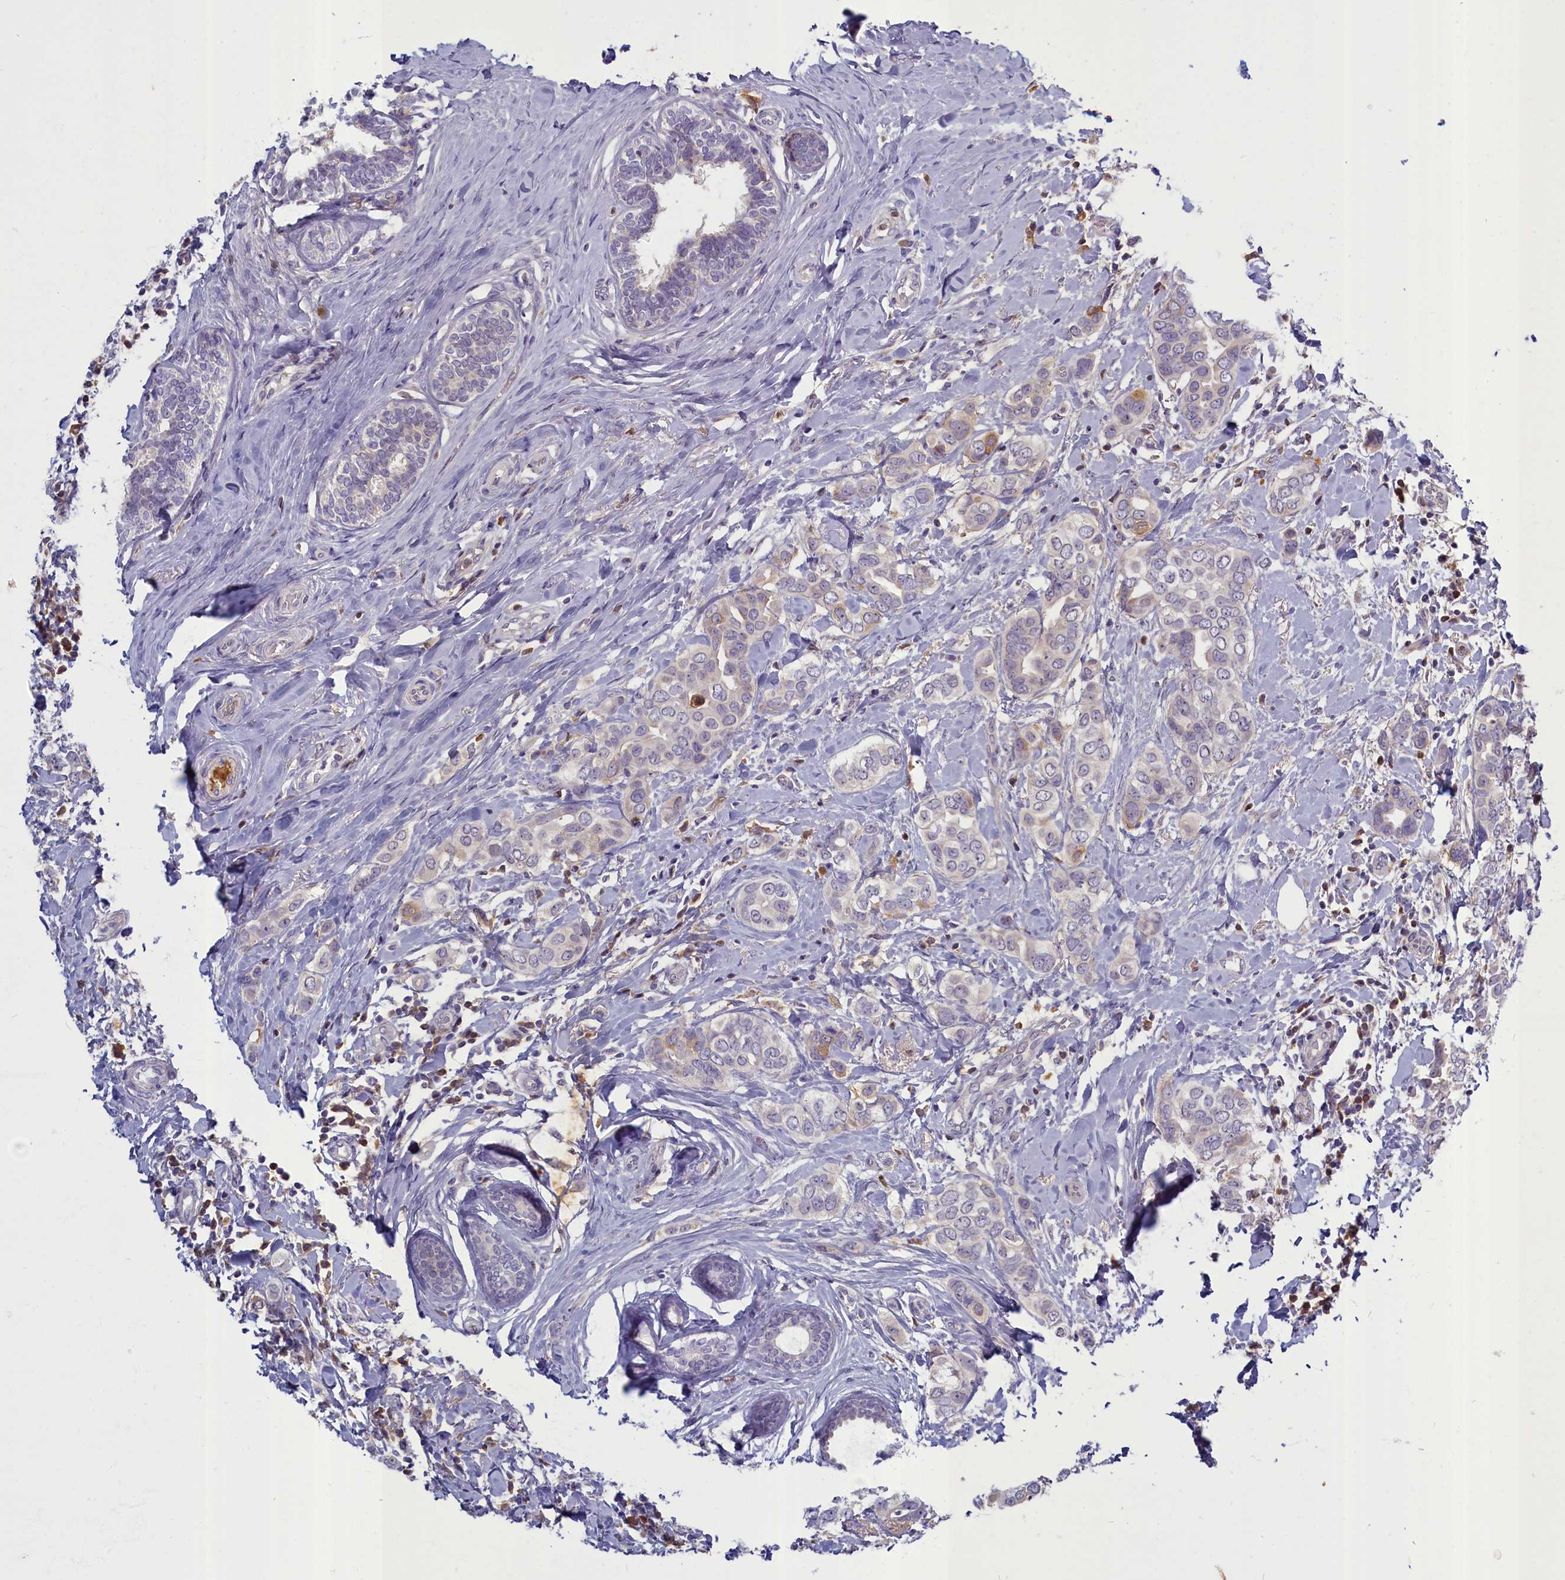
{"staining": {"intensity": "weak", "quantity": "<25%", "location": "cytoplasmic/membranous"}, "tissue": "breast cancer", "cell_type": "Tumor cells", "image_type": "cancer", "snomed": [{"axis": "morphology", "description": "Lobular carcinoma"}, {"axis": "topography", "description": "Breast"}], "caption": "The micrograph demonstrates no staining of tumor cells in lobular carcinoma (breast).", "gene": "SV2C", "patient": {"sex": "female", "age": 51}}